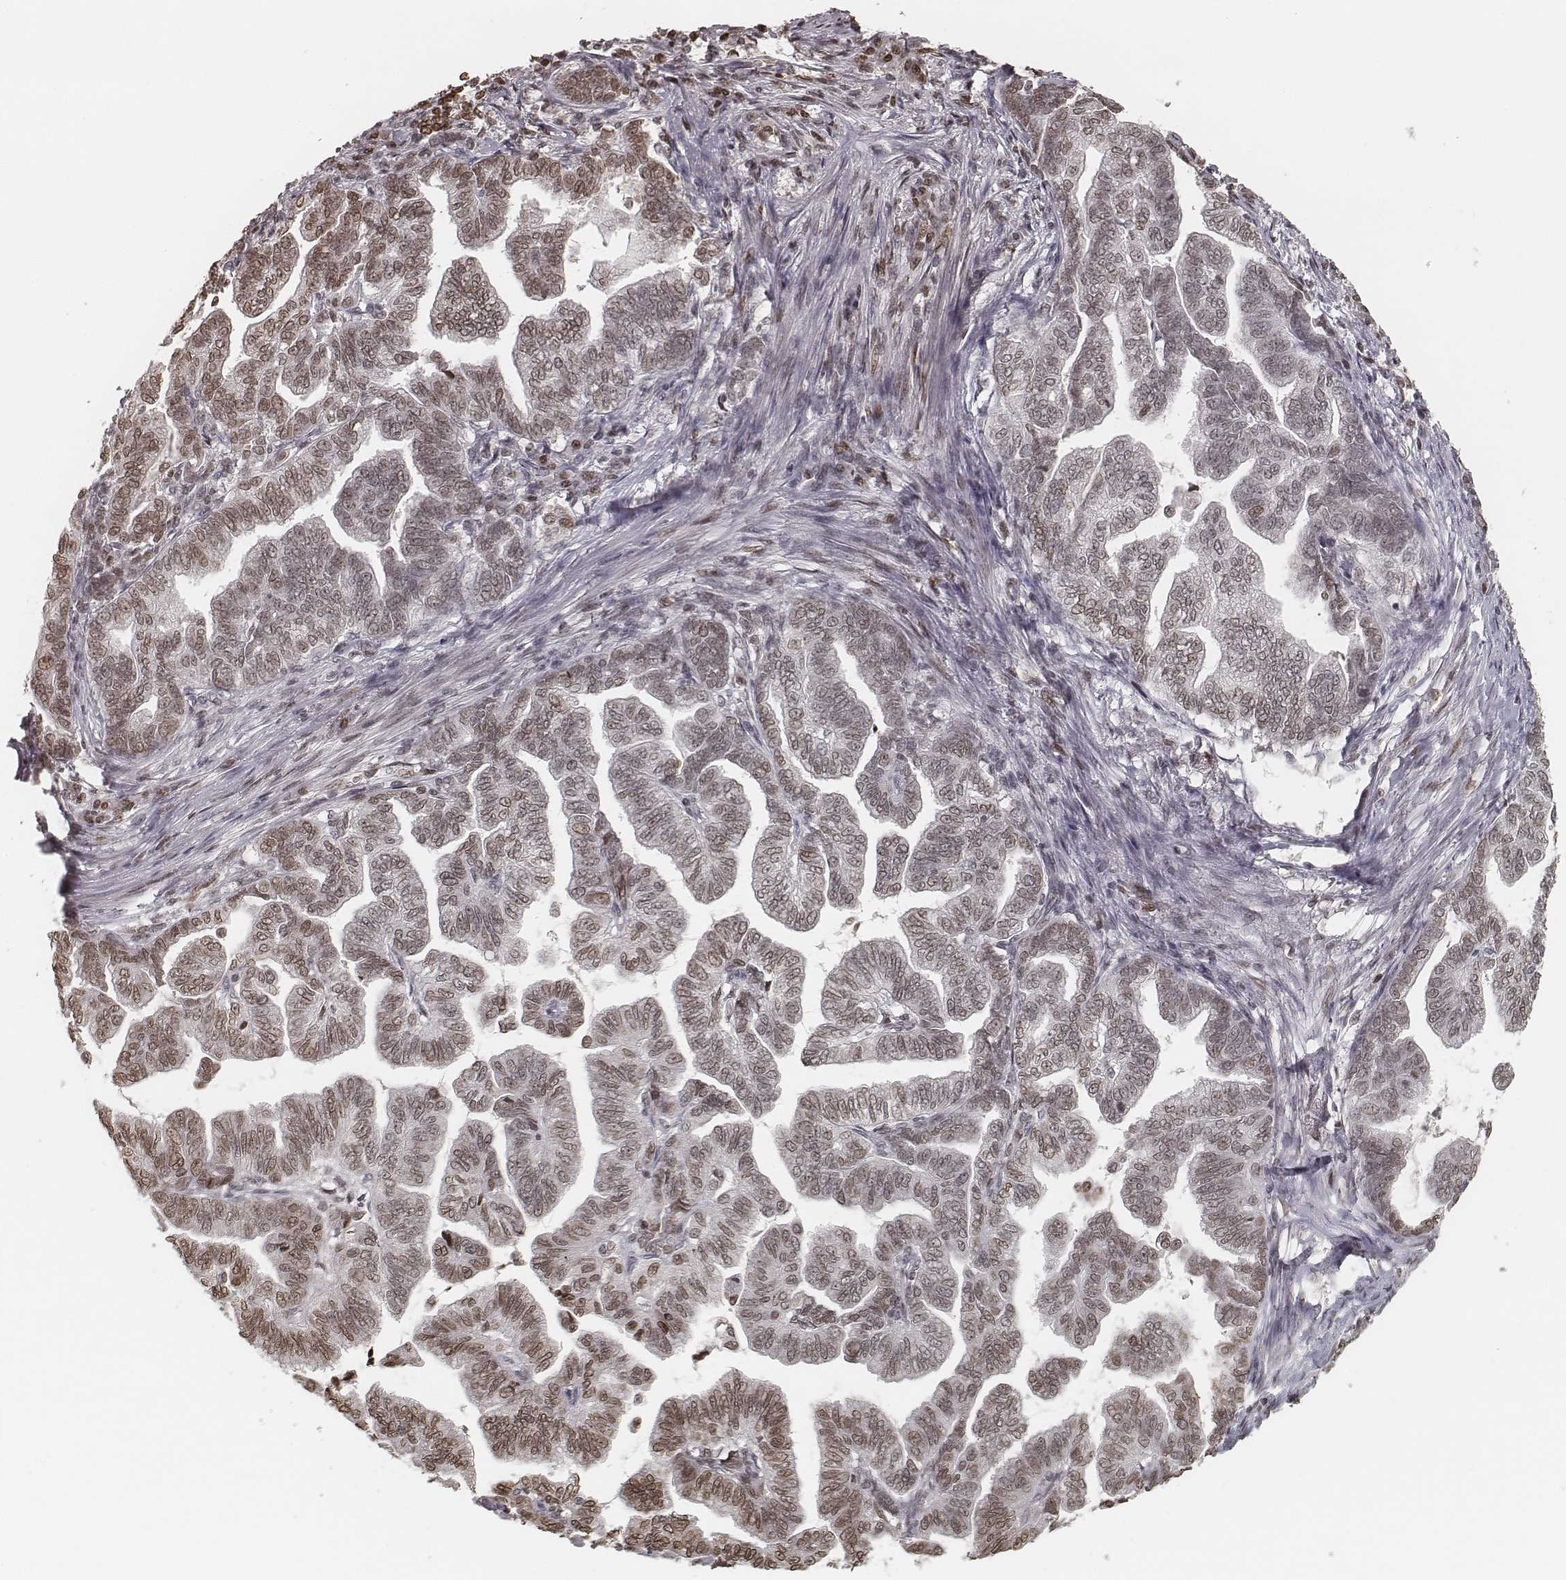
{"staining": {"intensity": "moderate", "quantity": ">75%", "location": "nuclear"}, "tissue": "stomach cancer", "cell_type": "Tumor cells", "image_type": "cancer", "snomed": [{"axis": "morphology", "description": "Adenocarcinoma, NOS"}, {"axis": "topography", "description": "Stomach"}], "caption": "Tumor cells reveal medium levels of moderate nuclear positivity in approximately >75% of cells in human stomach cancer (adenocarcinoma). (IHC, brightfield microscopy, high magnification).", "gene": "HMGA2", "patient": {"sex": "male", "age": 83}}